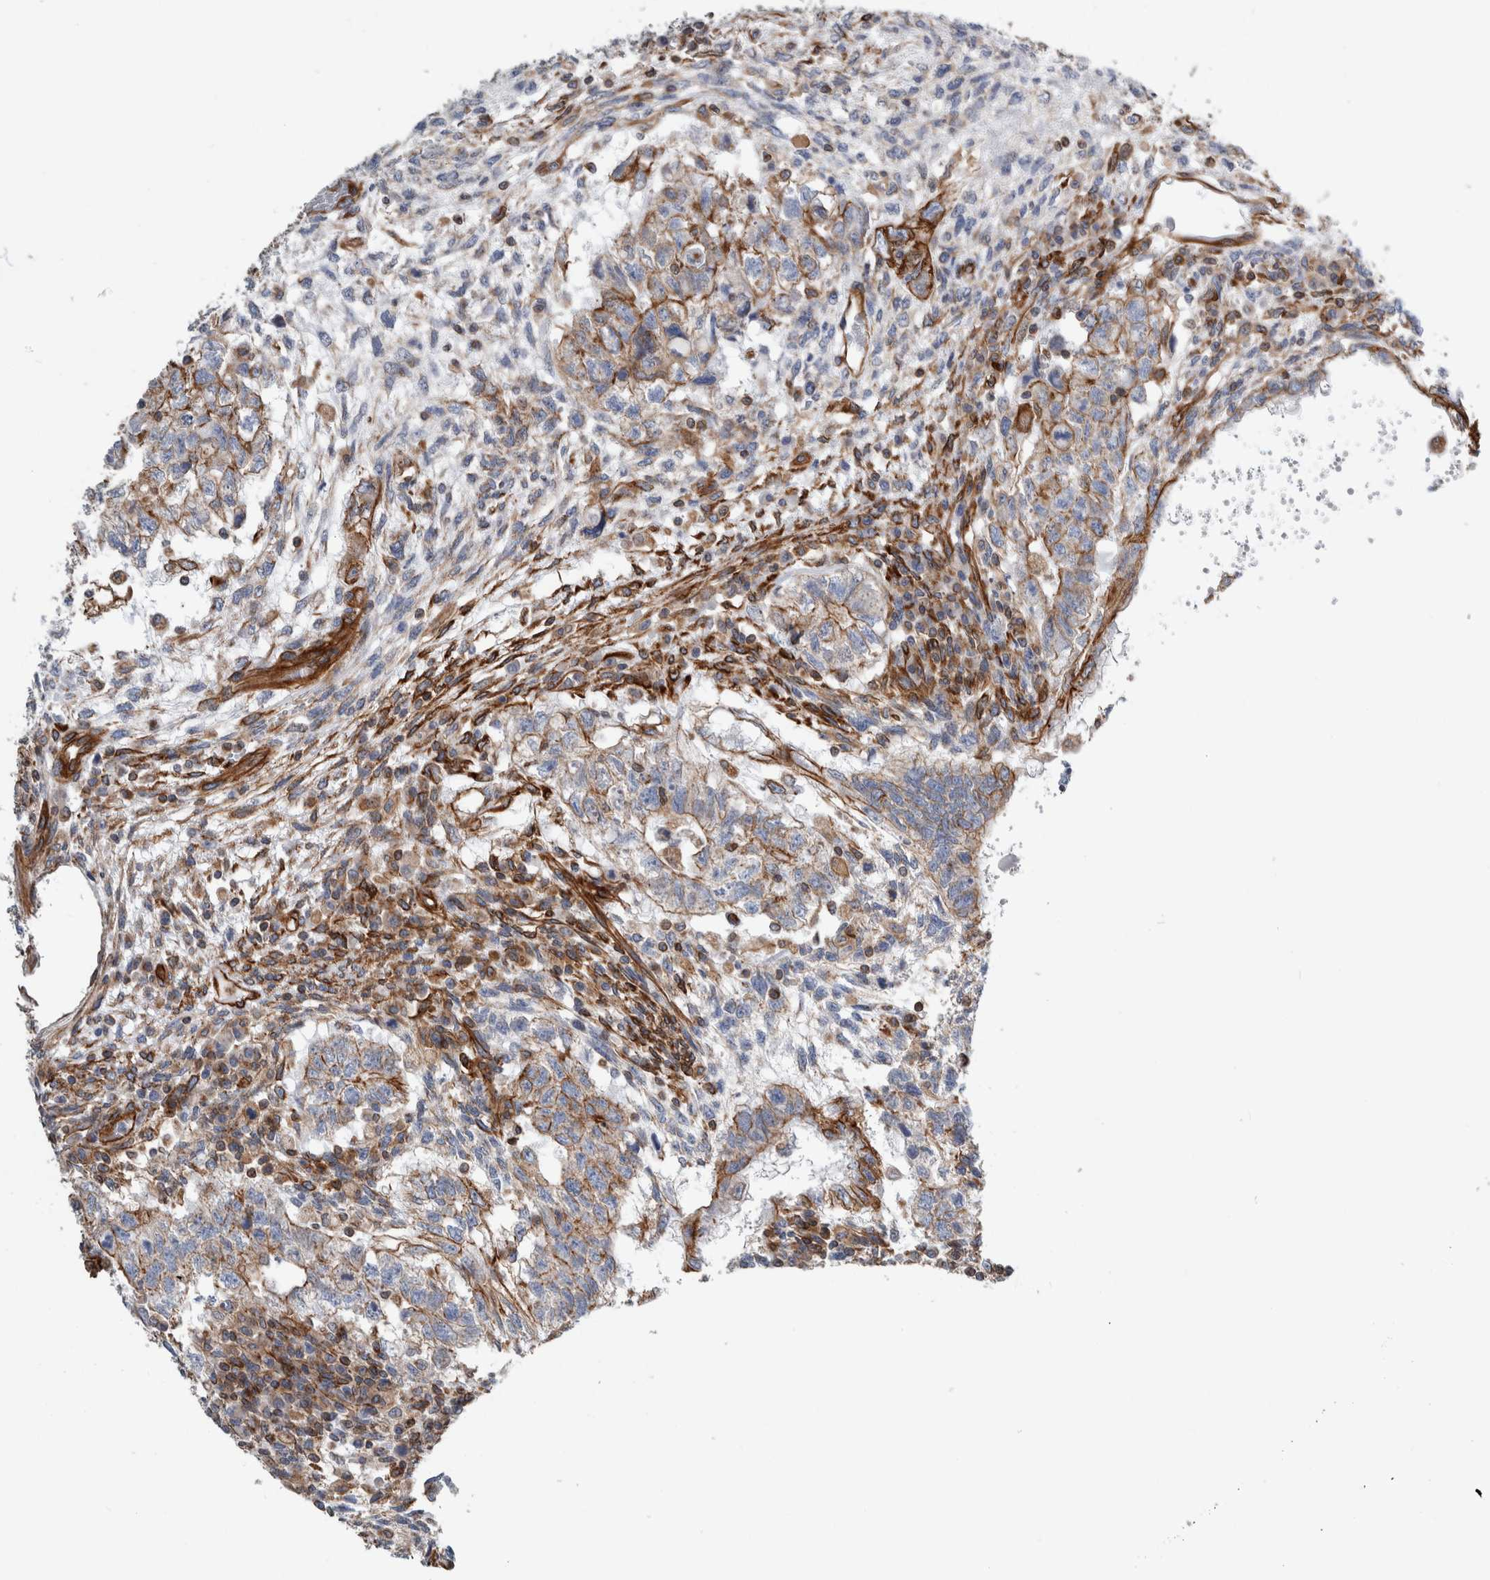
{"staining": {"intensity": "moderate", "quantity": "25%-75%", "location": "cytoplasmic/membranous"}, "tissue": "testis cancer", "cell_type": "Tumor cells", "image_type": "cancer", "snomed": [{"axis": "morphology", "description": "Normal tissue, NOS"}, {"axis": "morphology", "description": "Carcinoma, Embryonal, NOS"}, {"axis": "topography", "description": "Testis"}], "caption": "Immunohistochemistry of human testis cancer (embryonal carcinoma) displays medium levels of moderate cytoplasmic/membranous positivity in about 25%-75% of tumor cells.", "gene": "PLEC", "patient": {"sex": "male", "age": 36}}